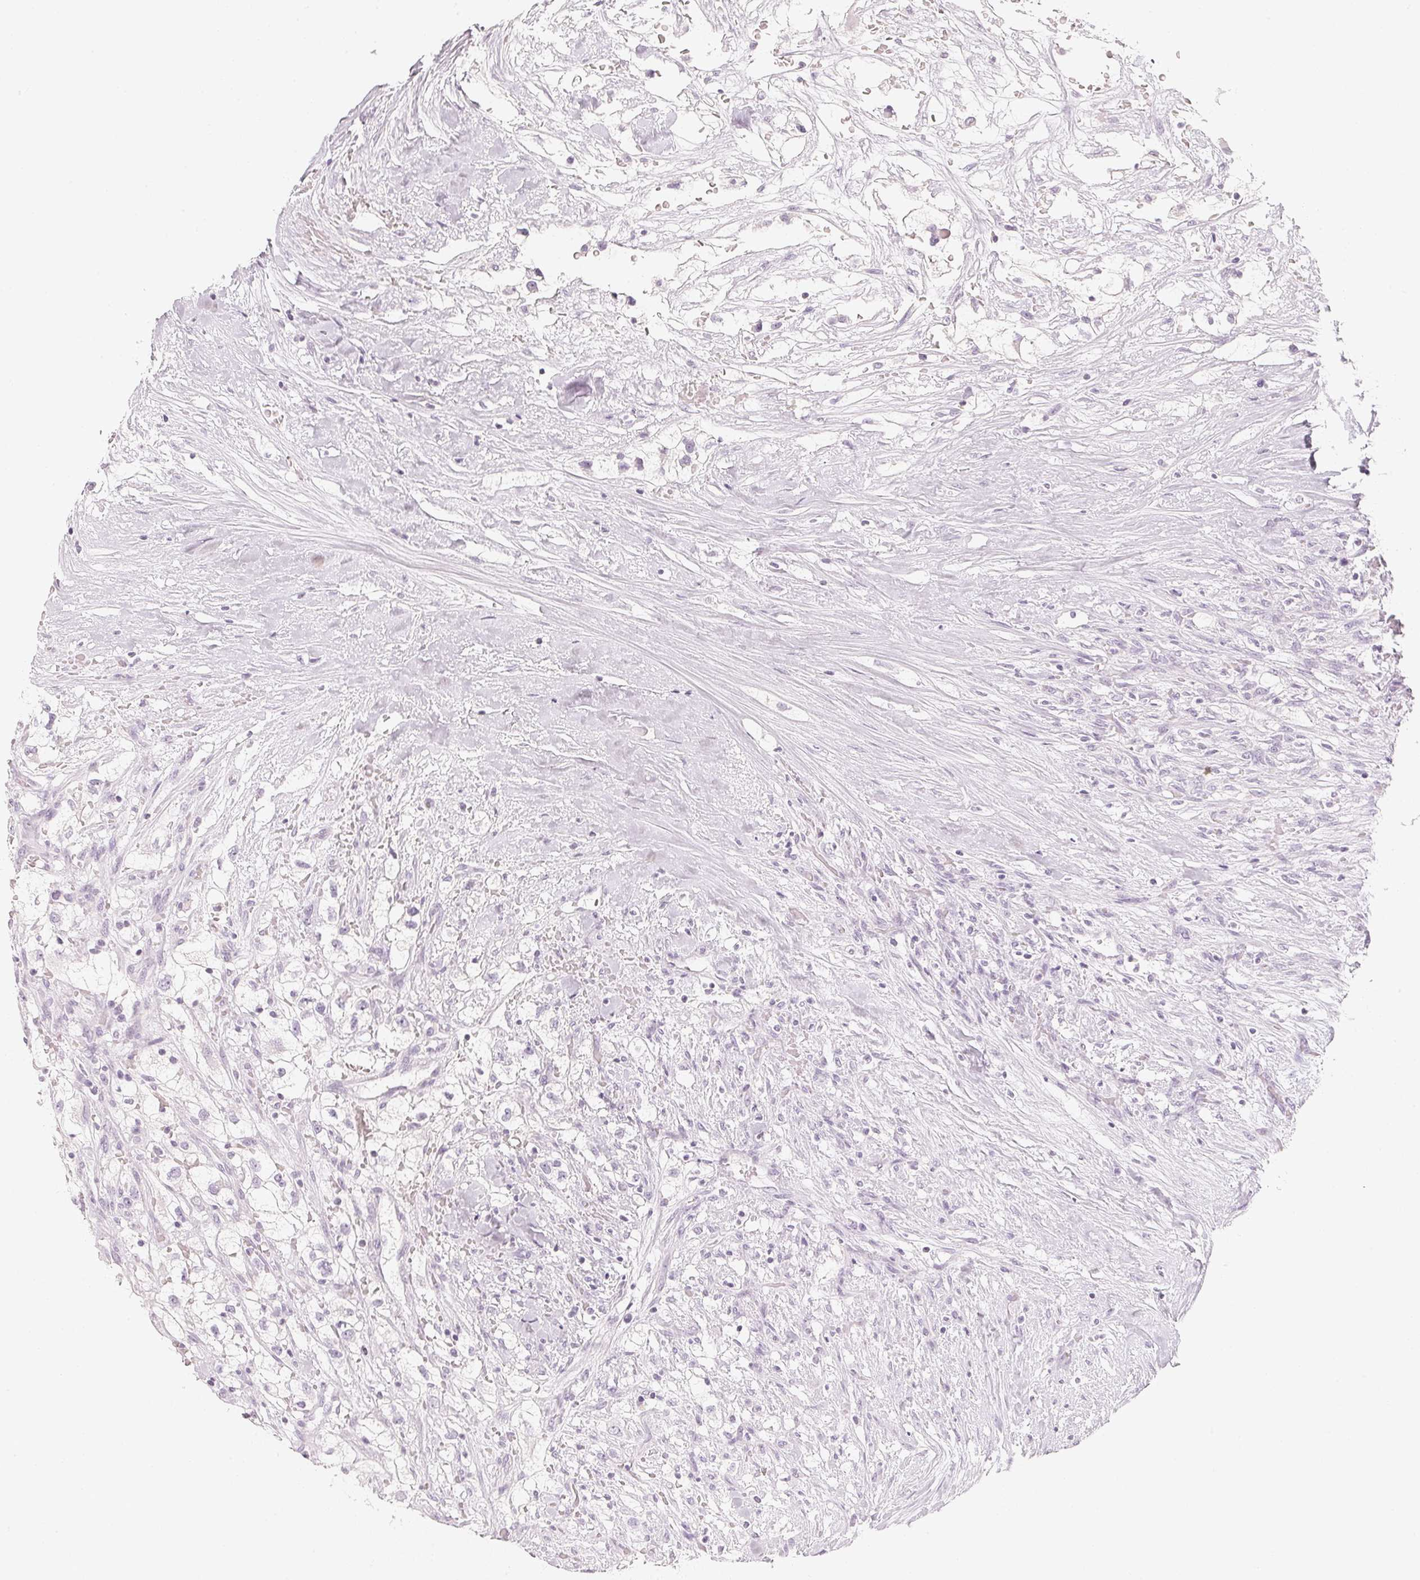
{"staining": {"intensity": "negative", "quantity": "none", "location": "none"}, "tissue": "renal cancer", "cell_type": "Tumor cells", "image_type": "cancer", "snomed": [{"axis": "morphology", "description": "Adenocarcinoma, NOS"}, {"axis": "topography", "description": "Kidney"}], "caption": "The histopathology image demonstrates no significant expression in tumor cells of renal cancer.", "gene": "SLC22A8", "patient": {"sex": "male", "age": 59}}